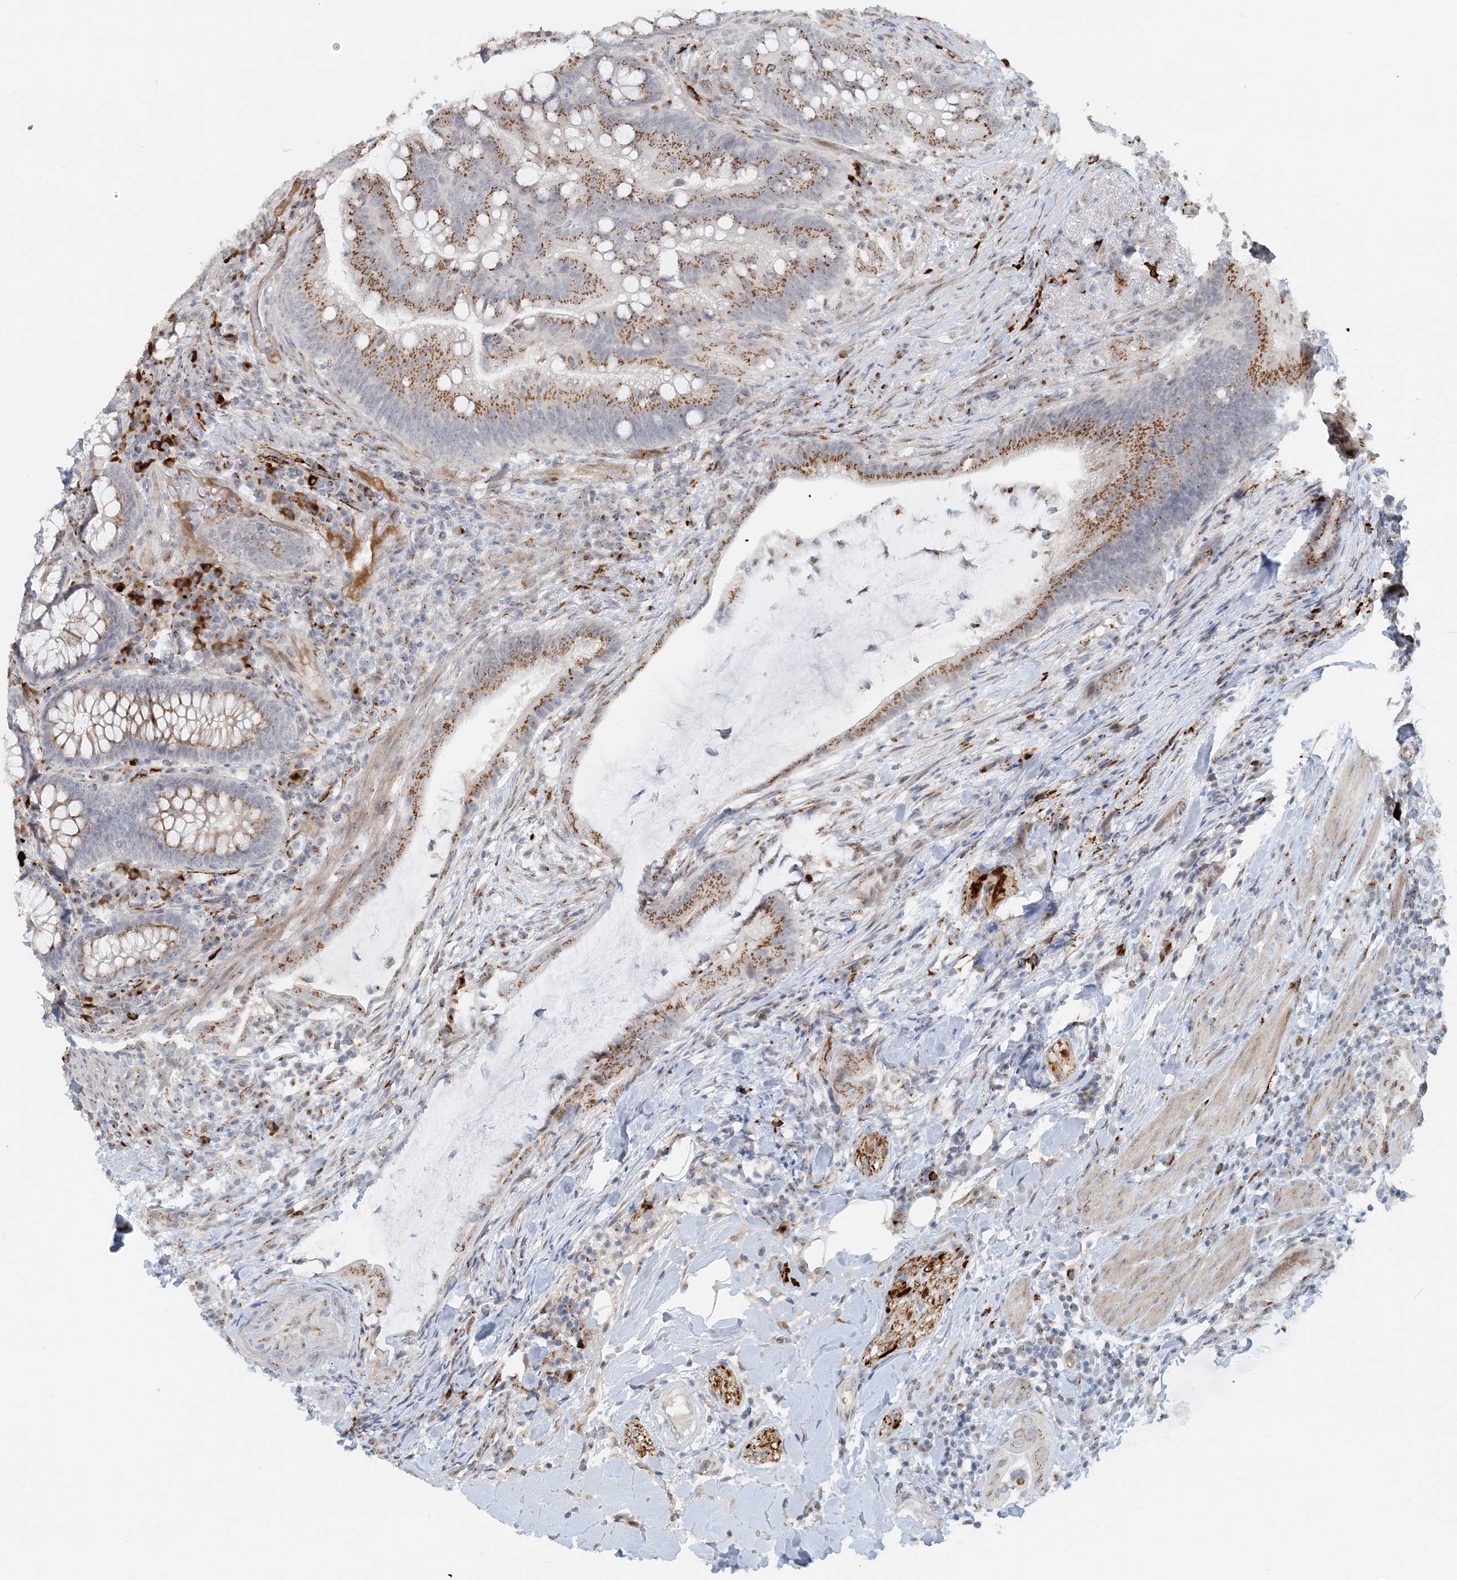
{"staining": {"intensity": "moderate", "quantity": ">75%", "location": "cytoplasmic/membranous"}, "tissue": "colorectal cancer", "cell_type": "Tumor cells", "image_type": "cancer", "snomed": [{"axis": "morphology", "description": "Adenocarcinoma, NOS"}, {"axis": "topography", "description": "Colon"}], "caption": "Colorectal adenocarcinoma was stained to show a protein in brown. There is medium levels of moderate cytoplasmic/membranous expression in approximately >75% of tumor cells.", "gene": "ZCCHC4", "patient": {"sex": "female", "age": 66}}